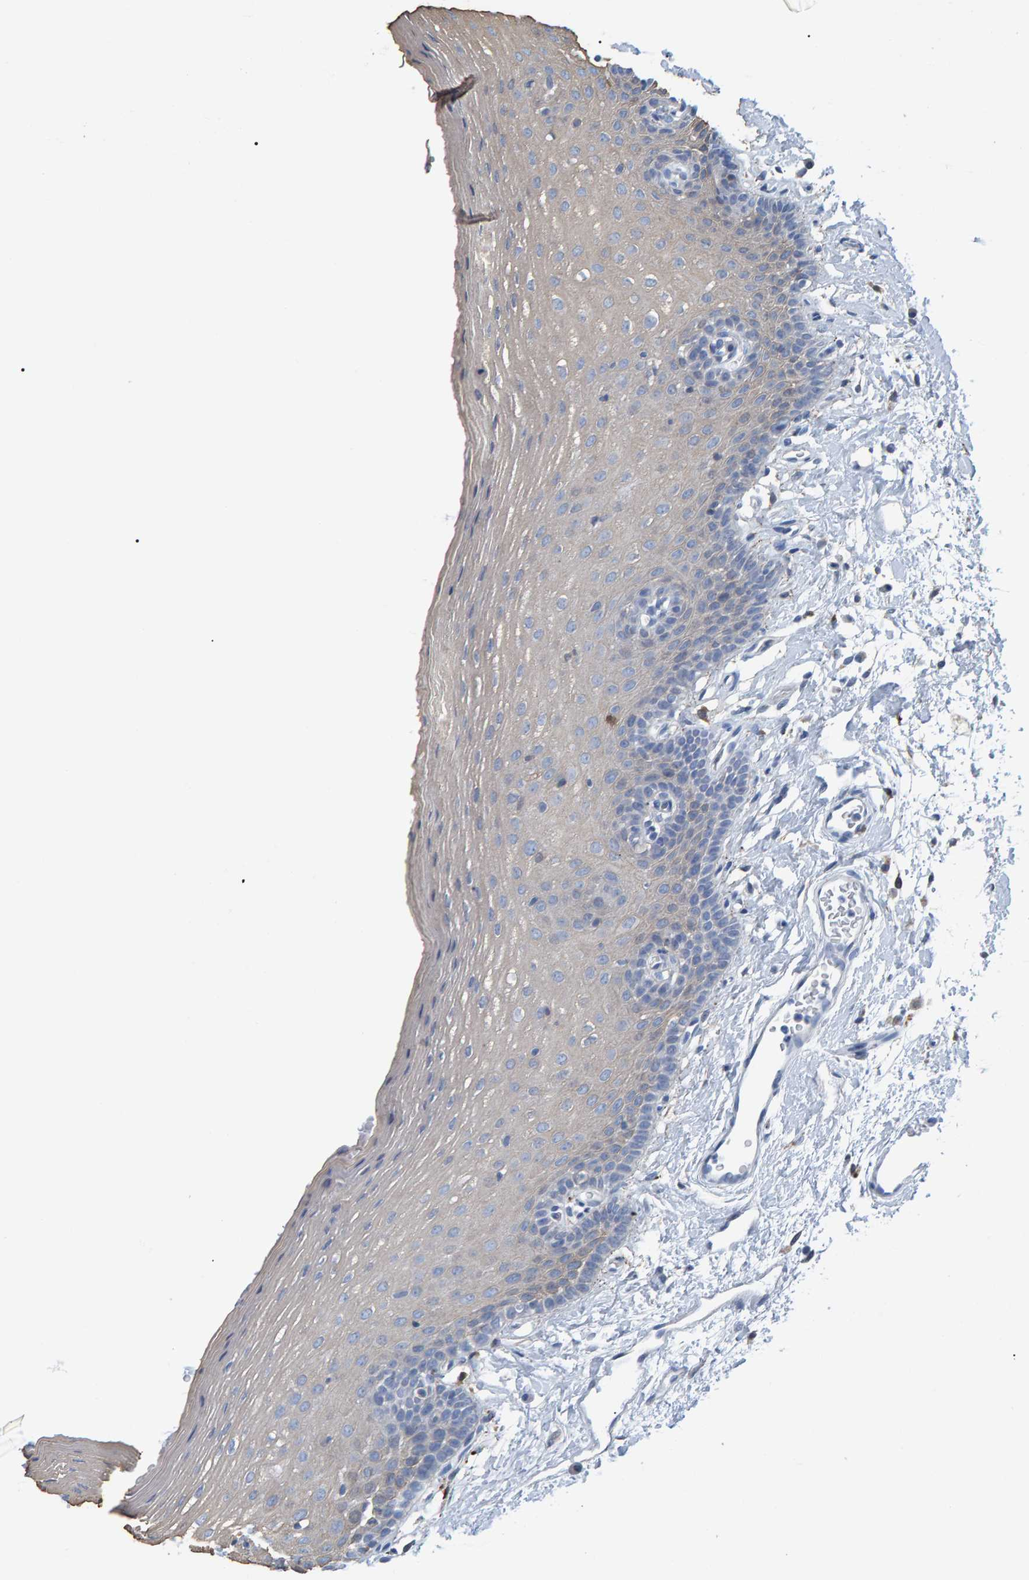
{"staining": {"intensity": "weak", "quantity": "<25%", "location": "cytoplasmic/membranous"}, "tissue": "oral mucosa", "cell_type": "Squamous epithelial cells", "image_type": "normal", "snomed": [{"axis": "morphology", "description": "Normal tissue, NOS"}, {"axis": "topography", "description": "Oral tissue"}], "caption": "A high-resolution image shows immunohistochemistry (IHC) staining of normal oral mucosa, which demonstrates no significant expression in squamous epithelial cells.", "gene": "IDO1", "patient": {"sex": "male", "age": 66}}